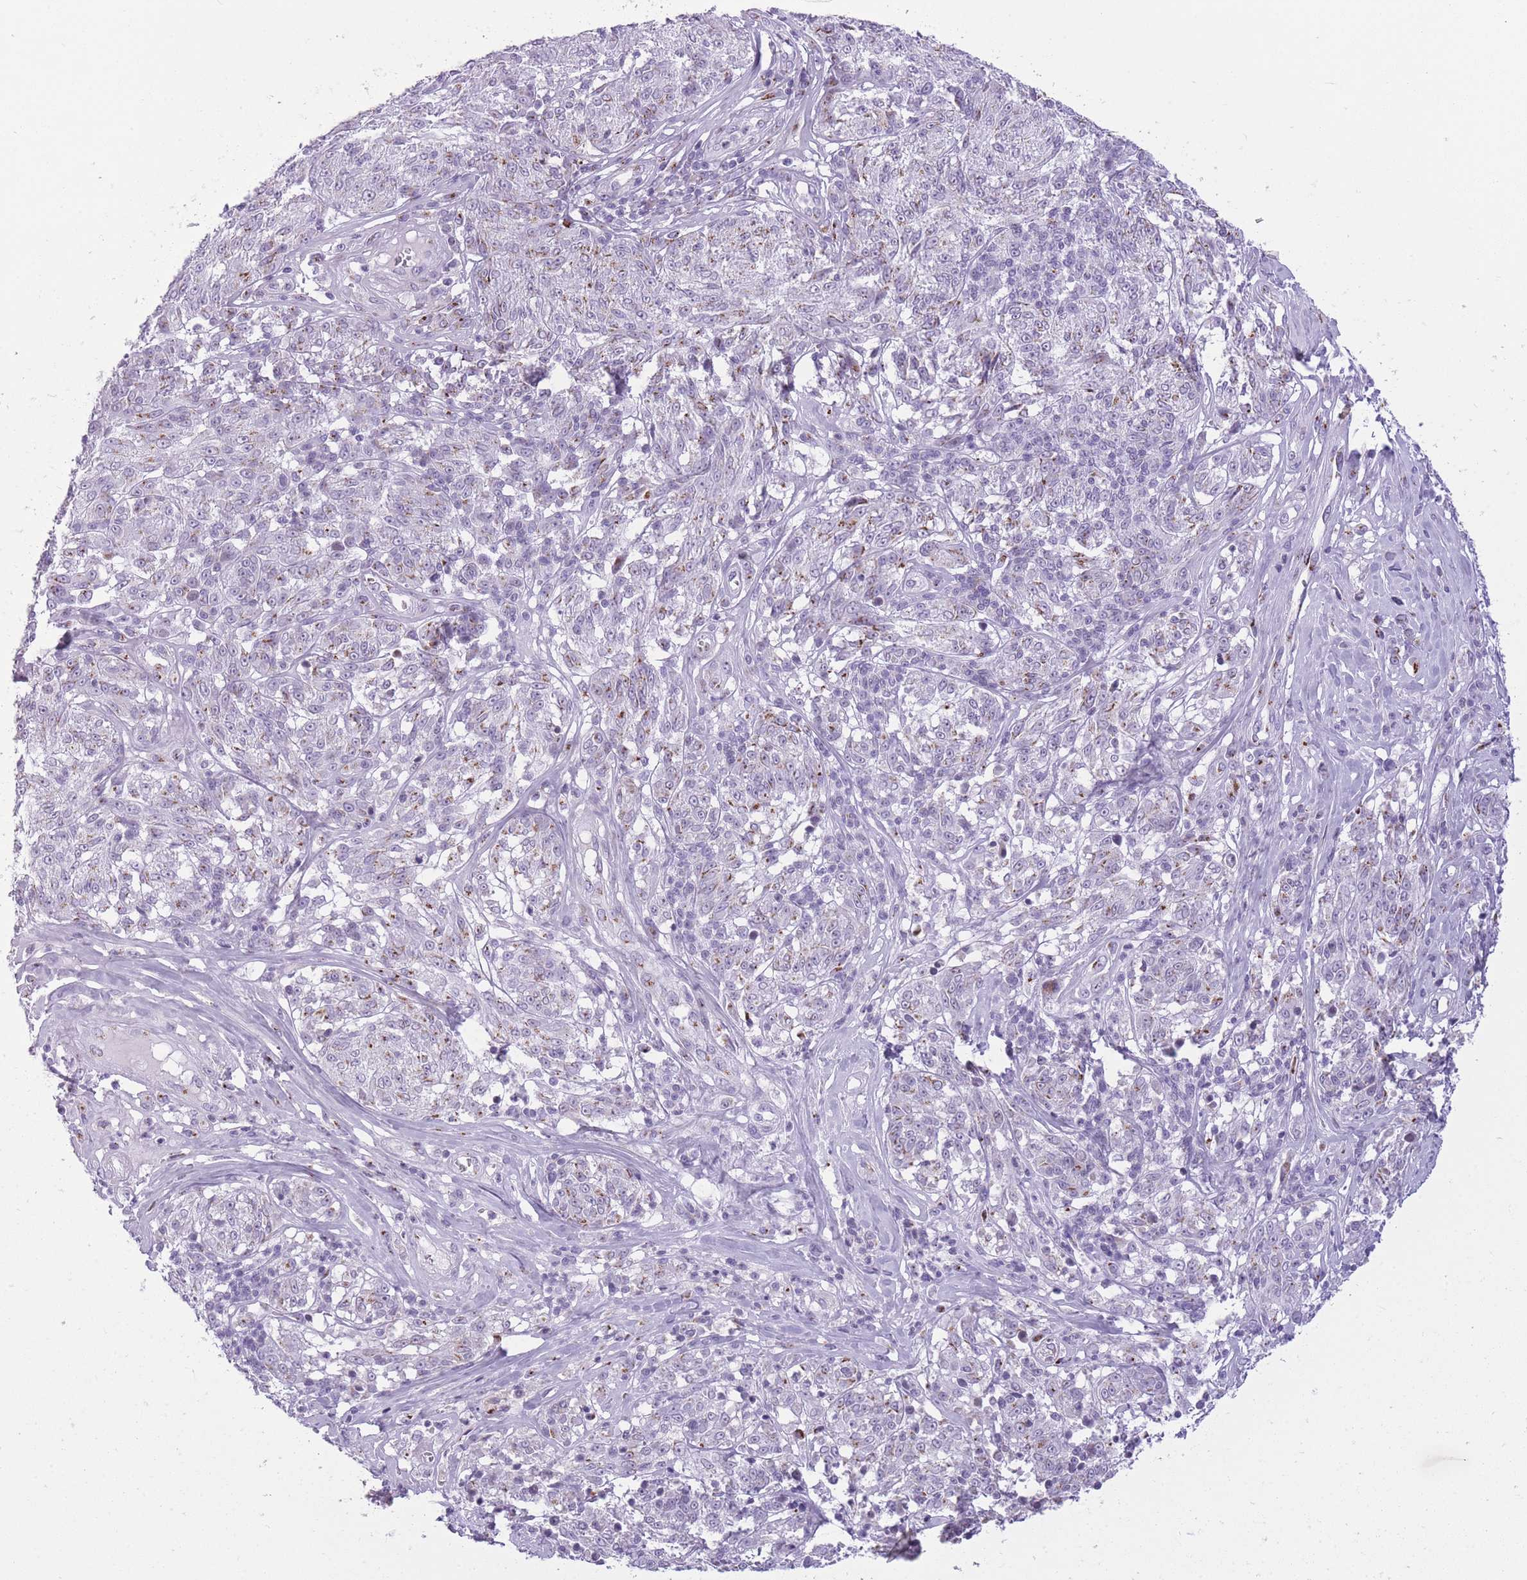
{"staining": {"intensity": "moderate", "quantity": "<25%", "location": "cytoplasmic/membranous"}, "tissue": "melanoma", "cell_type": "Tumor cells", "image_type": "cancer", "snomed": [{"axis": "morphology", "description": "Malignant melanoma, NOS"}, {"axis": "topography", "description": "Skin"}], "caption": "Tumor cells reveal moderate cytoplasmic/membranous staining in approximately <25% of cells in malignant melanoma. (Brightfield microscopy of DAB IHC at high magnification).", "gene": "B4GALT2", "patient": {"sex": "female", "age": 63}}